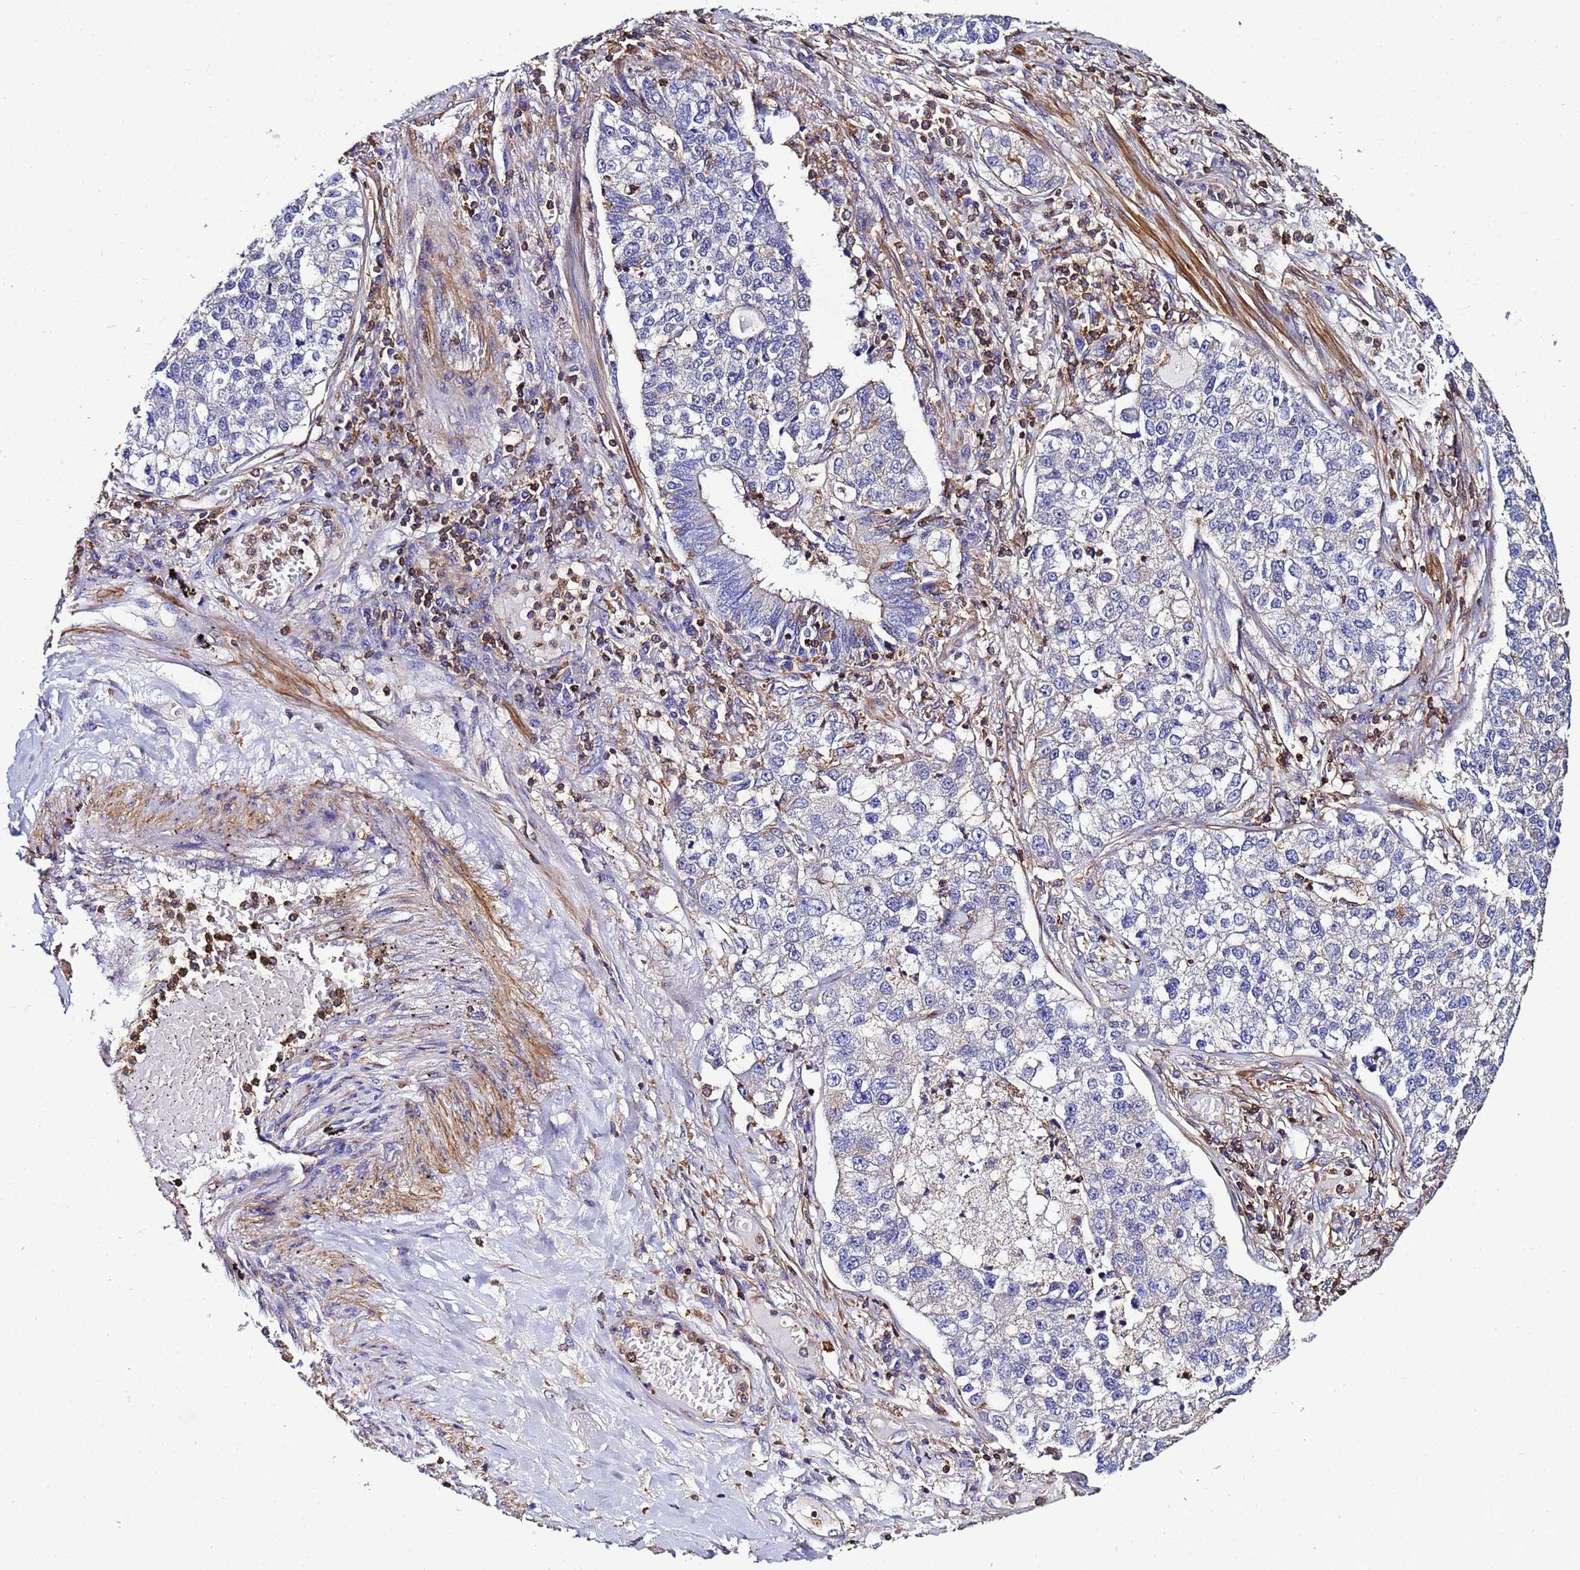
{"staining": {"intensity": "negative", "quantity": "none", "location": "none"}, "tissue": "lung cancer", "cell_type": "Tumor cells", "image_type": "cancer", "snomed": [{"axis": "morphology", "description": "Adenocarcinoma, NOS"}, {"axis": "topography", "description": "Lung"}], "caption": "A high-resolution histopathology image shows immunohistochemistry staining of lung adenocarcinoma, which displays no significant staining in tumor cells.", "gene": "ACTB", "patient": {"sex": "male", "age": 49}}